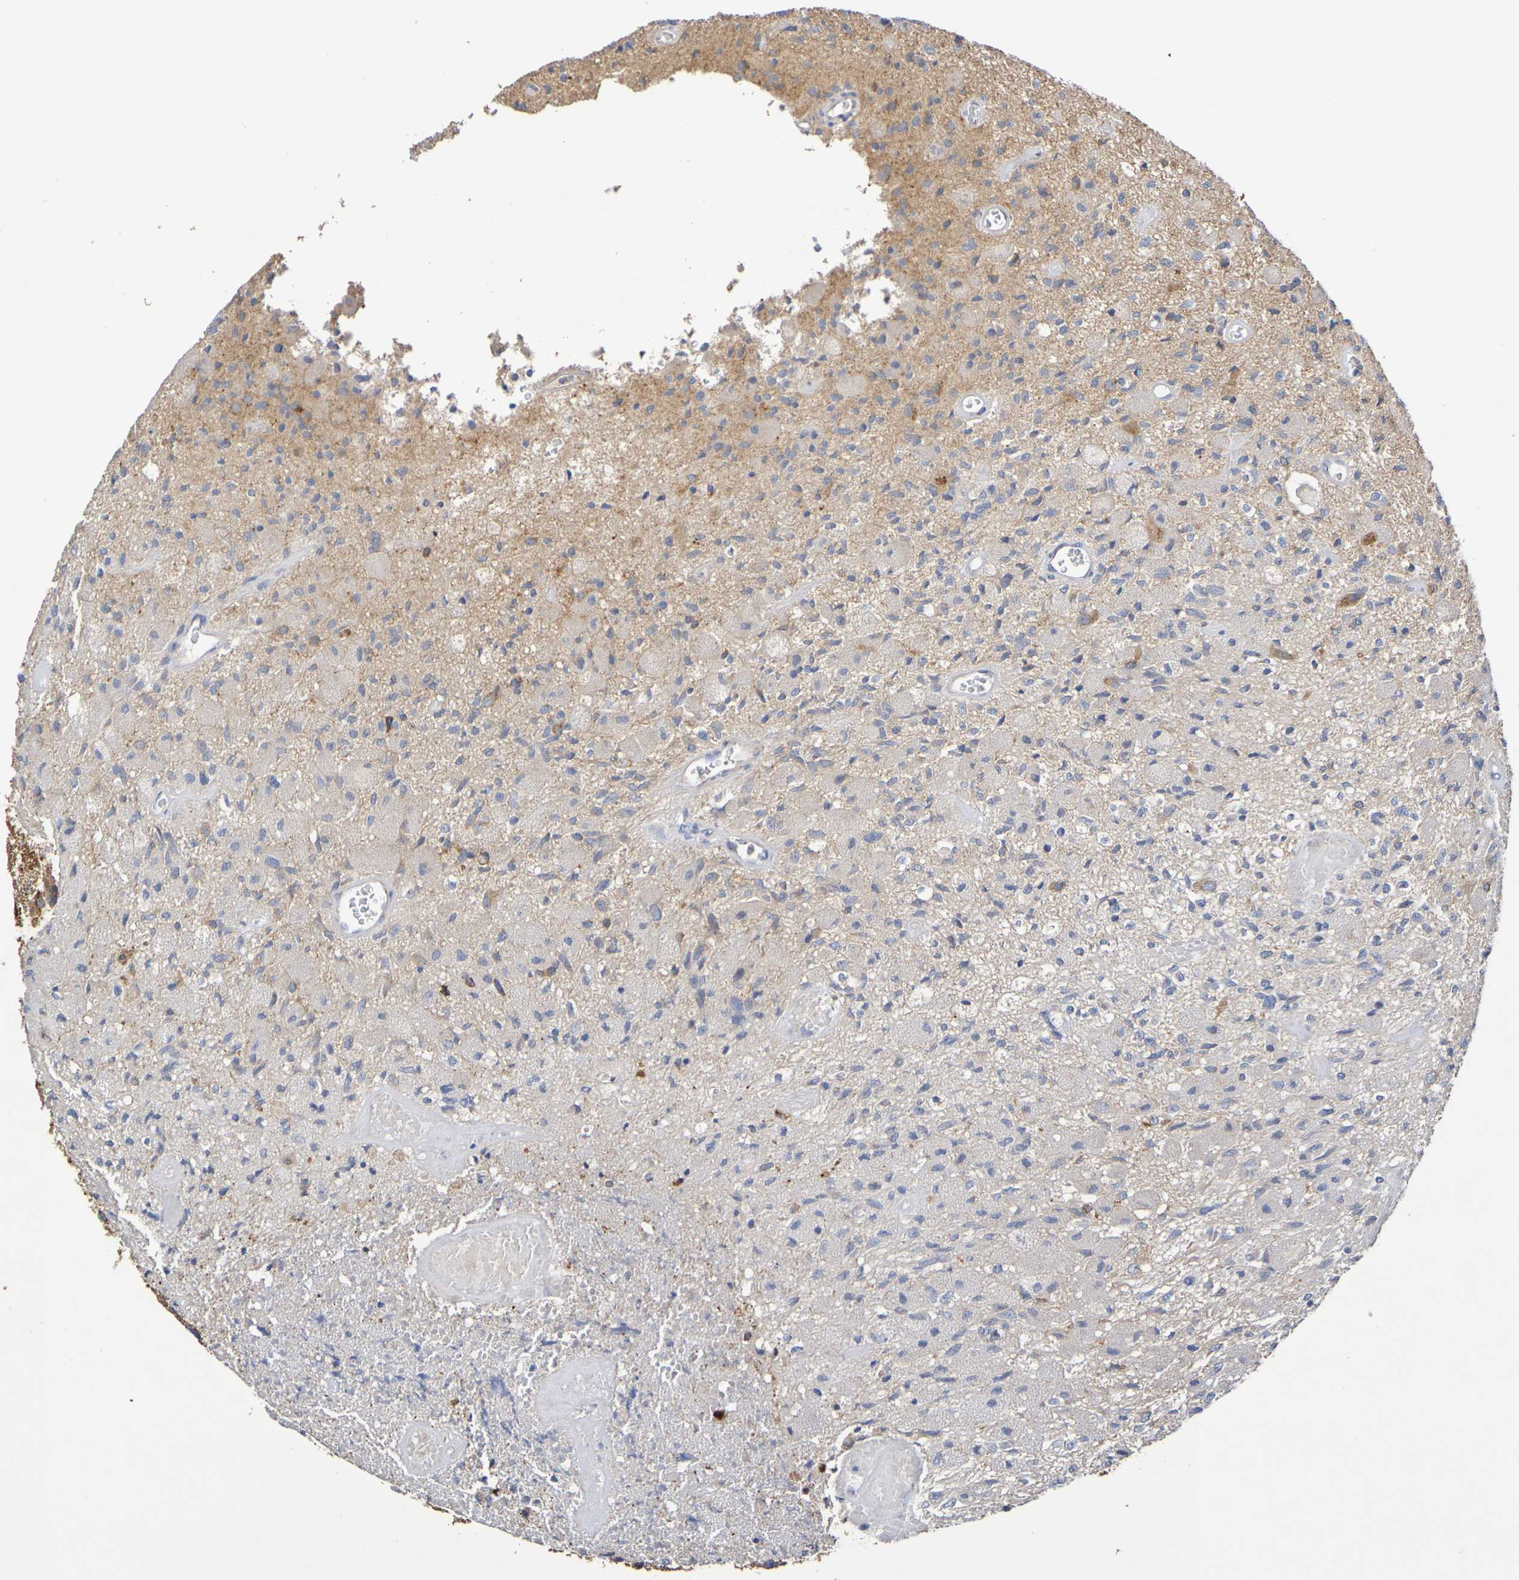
{"staining": {"intensity": "weak", "quantity": "<25%", "location": "cytoplasmic/membranous"}, "tissue": "glioma", "cell_type": "Tumor cells", "image_type": "cancer", "snomed": [{"axis": "morphology", "description": "Normal tissue, NOS"}, {"axis": "morphology", "description": "Glioma, malignant, High grade"}, {"axis": "topography", "description": "Cerebral cortex"}], "caption": "This is an immunohistochemistry histopathology image of human malignant glioma (high-grade). There is no expression in tumor cells.", "gene": "DCP2", "patient": {"sex": "male", "age": 77}}